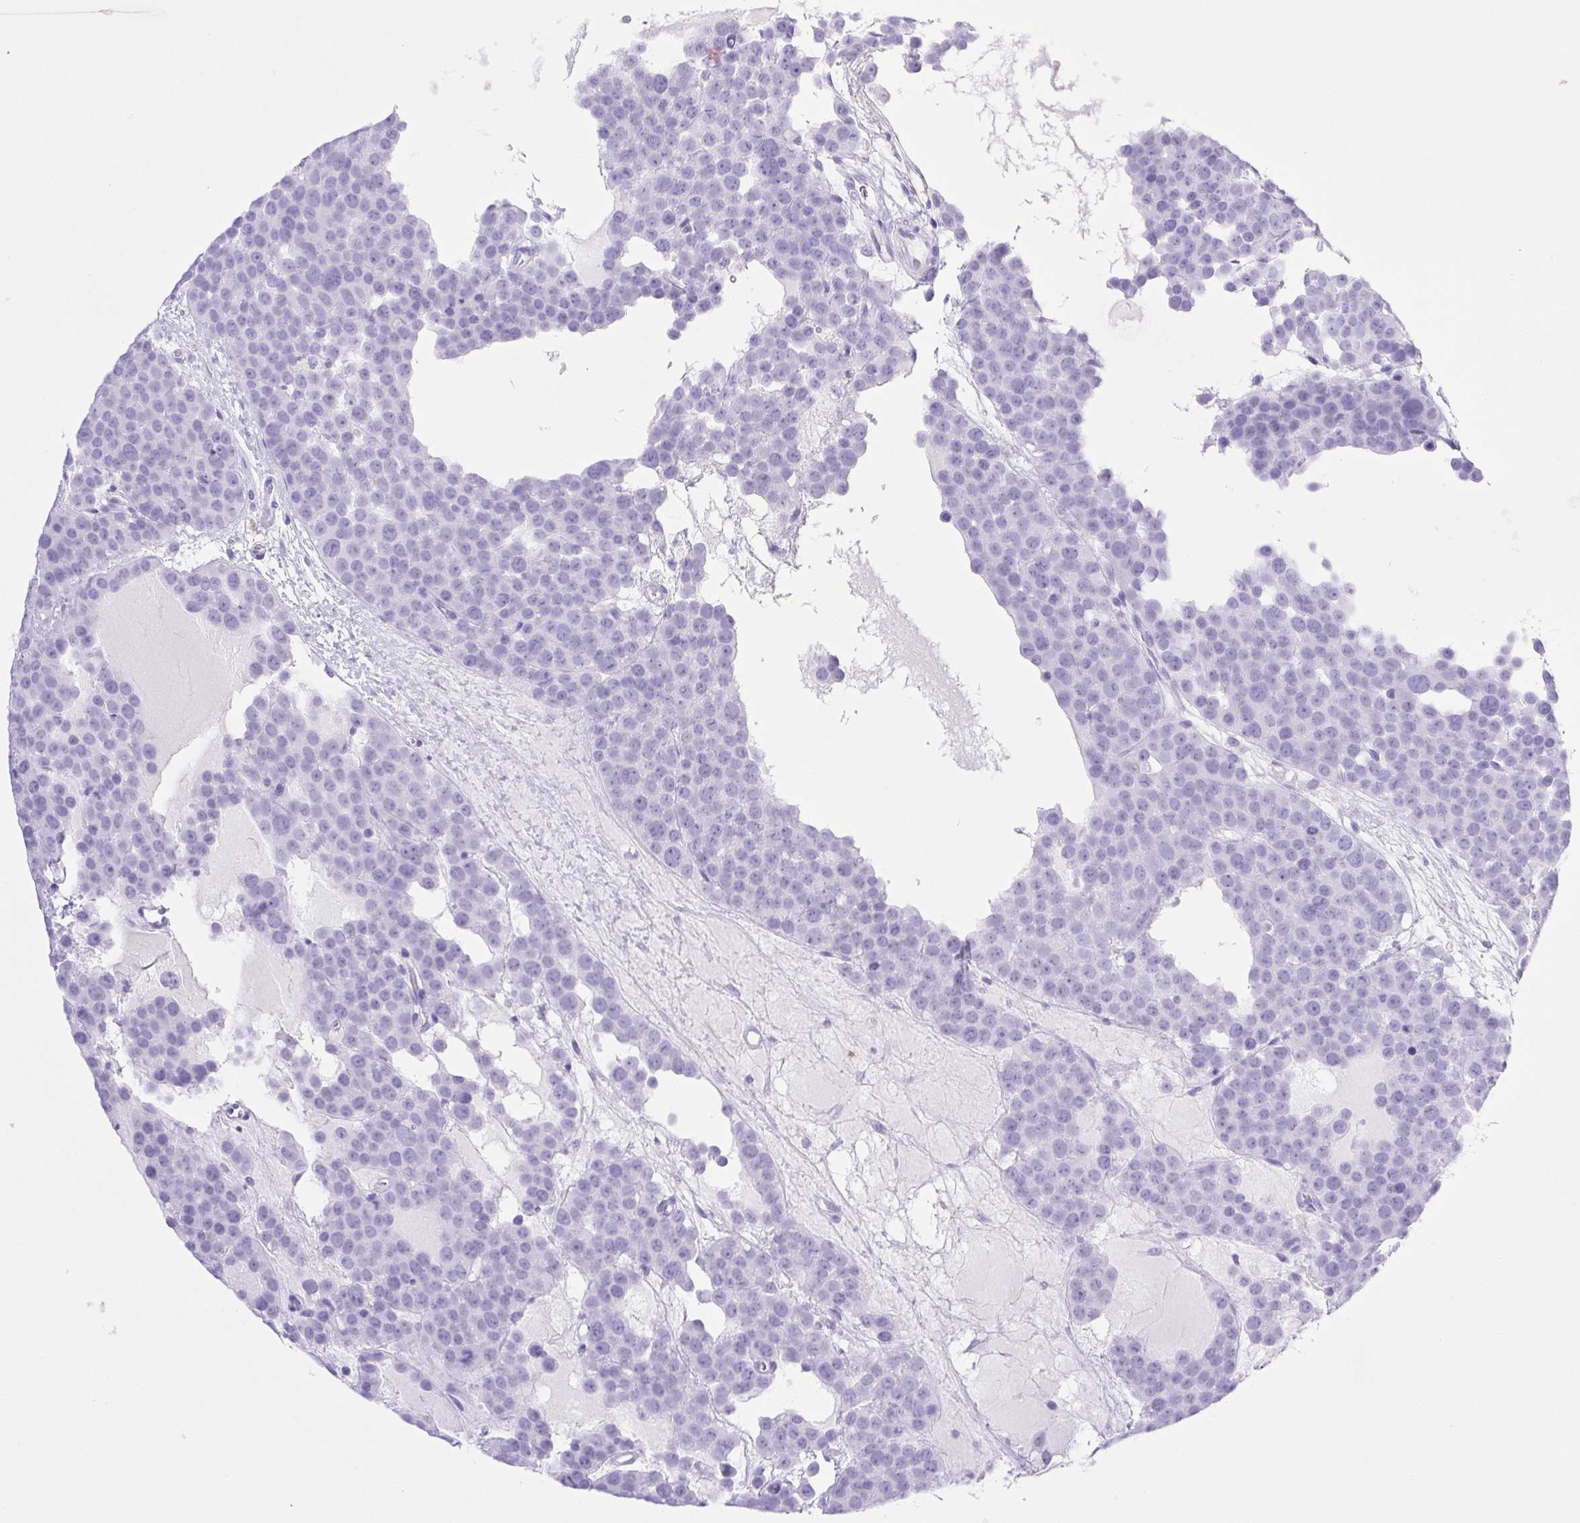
{"staining": {"intensity": "negative", "quantity": "none", "location": "none"}, "tissue": "testis cancer", "cell_type": "Tumor cells", "image_type": "cancer", "snomed": [{"axis": "morphology", "description": "Seminoma, NOS"}, {"axis": "topography", "description": "Testis"}], "caption": "The IHC histopathology image has no significant positivity in tumor cells of testis cancer (seminoma) tissue. The staining was performed using DAB to visualize the protein expression in brown, while the nuclei were stained in blue with hematoxylin (Magnification: 20x).", "gene": "SYNPR", "patient": {"sex": "male", "age": 71}}